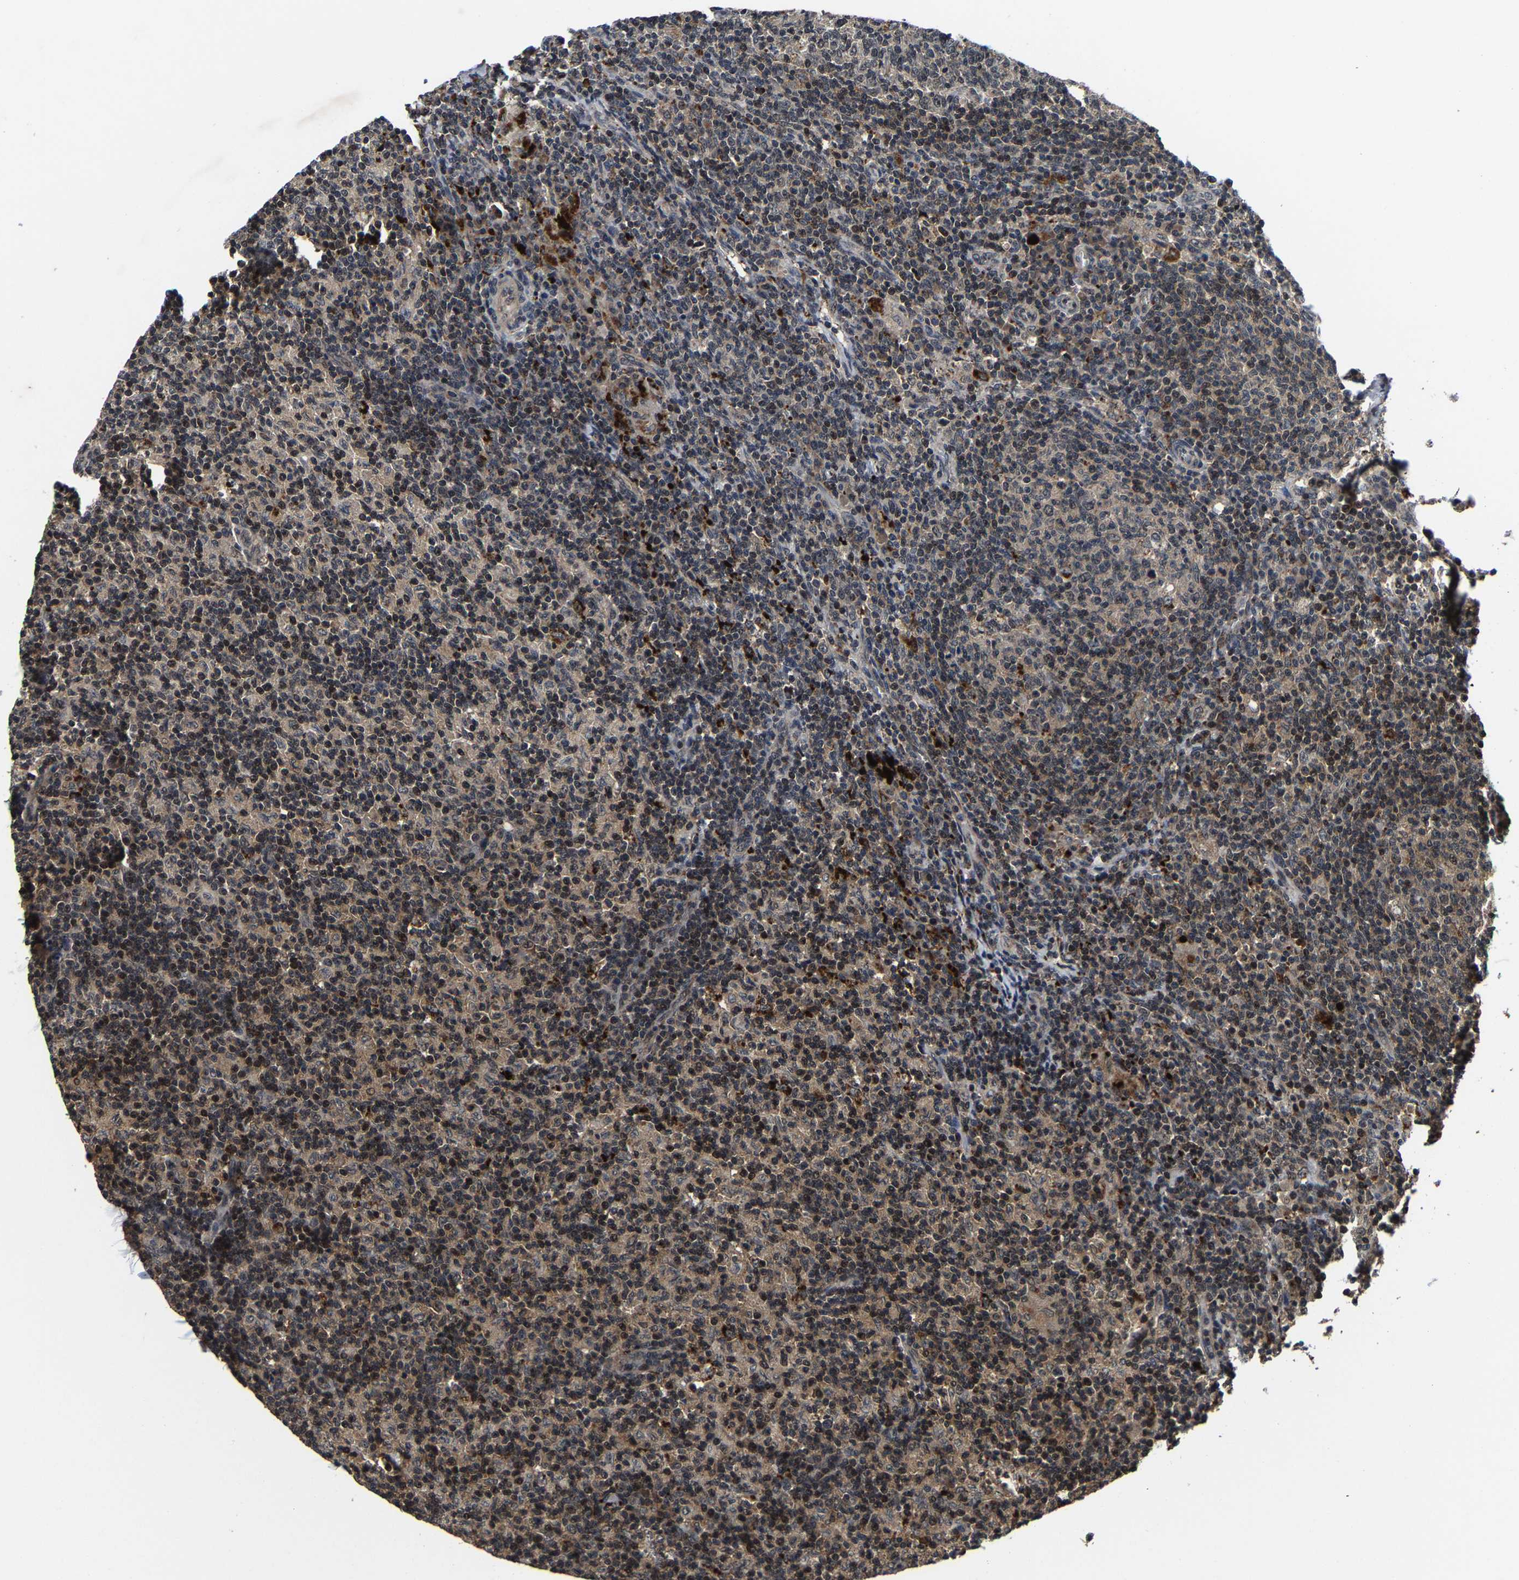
{"staining": {"intensity": "moderate", "quantity": "<25%", "location": "nuclear"}, "tissue": "lymph node", "cell_type": "Germinal center cells", "image_type": "normal", "snomed": [{"axis": "morphology", "description": "Normal tissue, NOS"}, {"axis": "morphology", "description": "Inflammation, NOS"}, {"axis": "topography", "description": "Lymph node"}], "caption": "Benign lymph node shows moderate nuclear positivity in about <25% of germinal center cells (Brightfield microscopy of DAB IHC at high magnification)..", "gene": "ZCCHC7", "patient": {"sex": "male", "age": 55}}